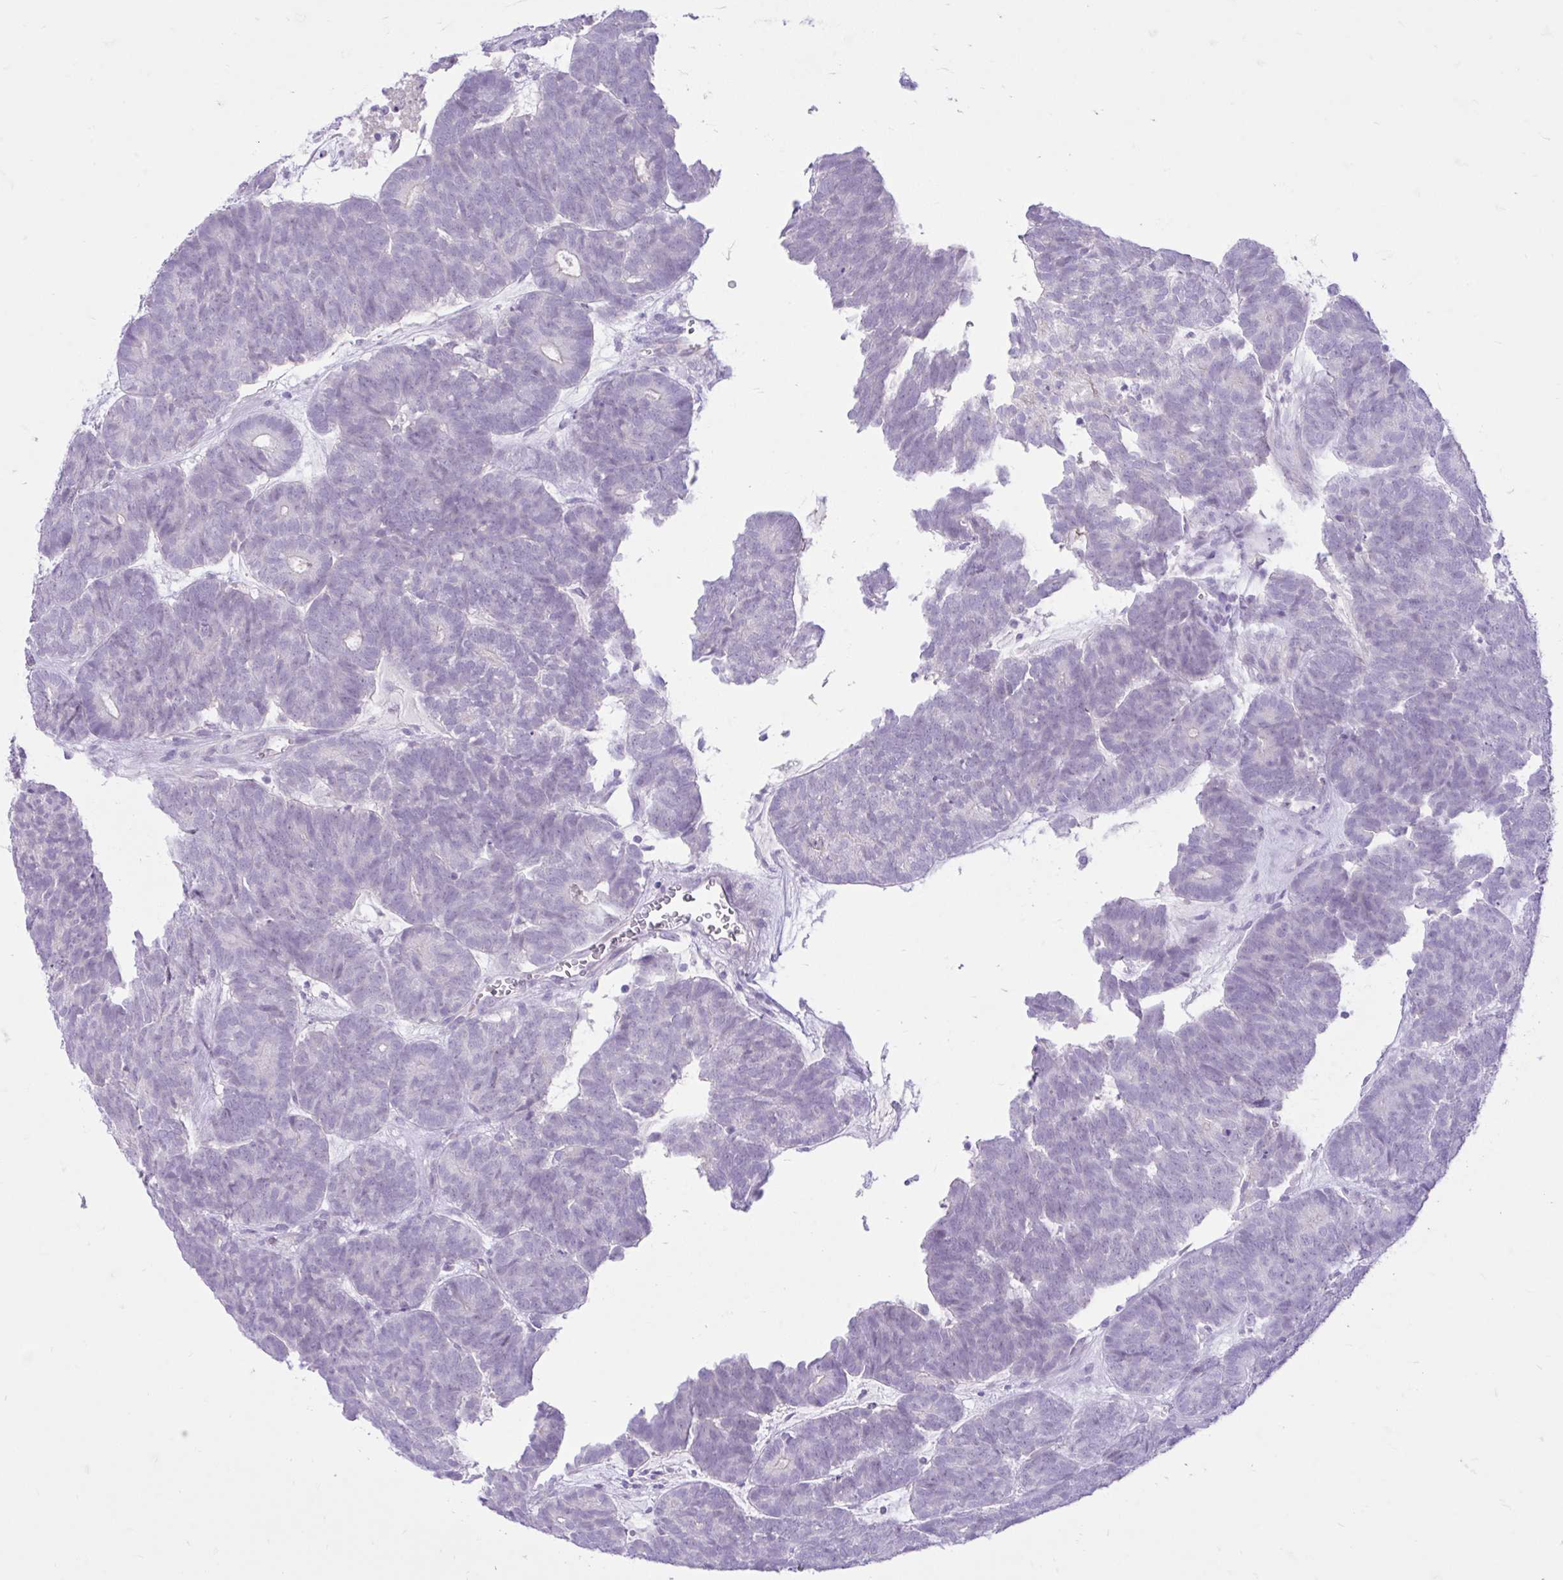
{"staining": {"intensity": "negative", "quantity": "none", "location": "none"}, "tissue": "head and neck cancer", "cell_type": "Tumor cells", "image_type": "cancer", "snomed": [{"axis": "morphology", "description": "Adenocarcinoma, NOS"}, {"axis": "topography", "description": "Head-Neck"}], "caption": "Immunohistochemistry (IHC) histopathology image of neoplastic tissue: human adenocarcinoma (head and neck) stained with DAB demonstrates no significant protein expression in tumor cells.", "gene": "ZNF101", "patient": {"sex": "female", "age": 81}}